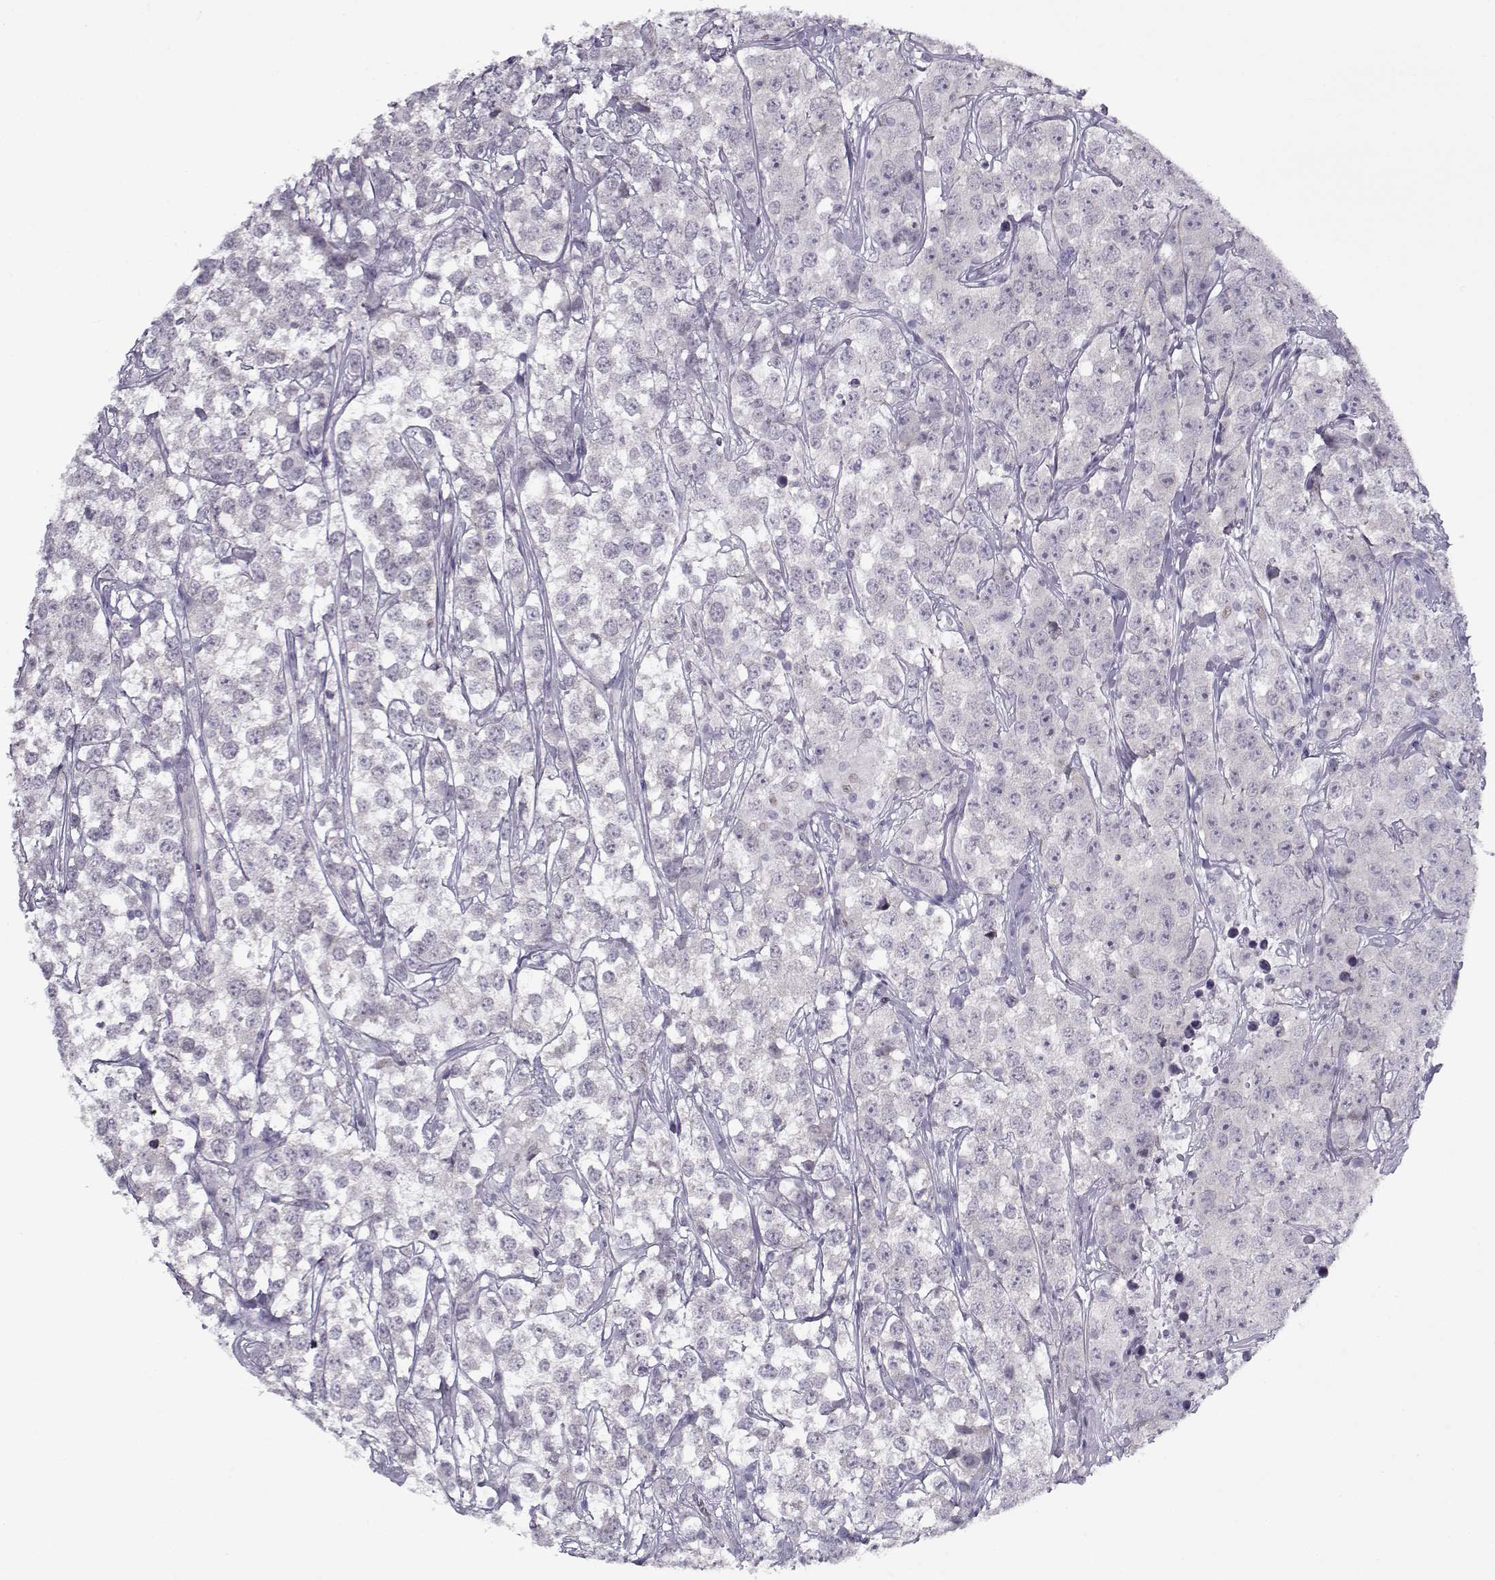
{"staining": {"intensity": "negative", "quantity": "none", "location": "none"}, "tissue": "testis cancer", "cell_type": "Tumor cells", "image_type": "cancer", "snomed": [{"axis": "morphology", "description": "Seminoma, NOS"}, {"axis": "topography", "description": "Testis"}], "caption": "Testis cancer stained for a protein using immunohistochemistry (IHC) demonstrates no staining tumor cells.", "gene": "CIBAR1", "patient": {"sex": "male", "age": 59}}